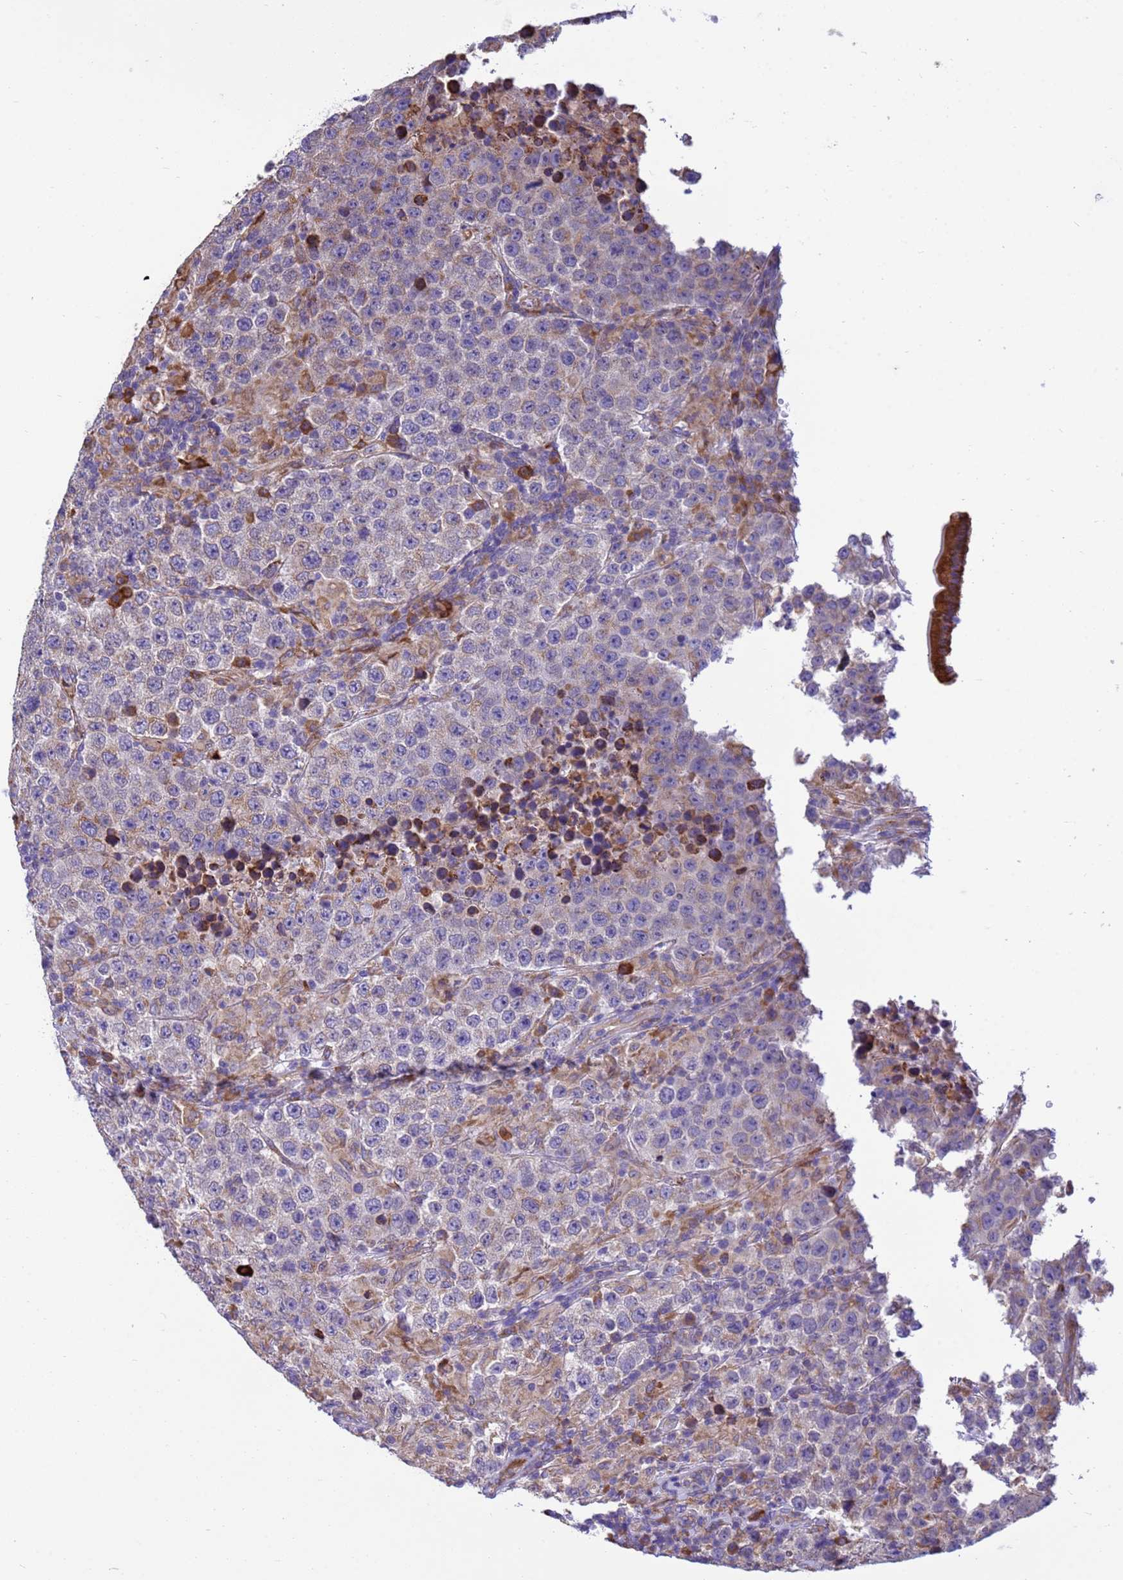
{"staining": {"intensity": "weak", "quantity": "25%-75%", "location": "cytoplasmic/membranous"}, "tissue": "testis cancer", "cell_type": "Tumor cells", "image_type": "cancer", "snomed": [{"axis": "morphology", "description": "Normal tissue, NOS"}, {"axis": "morphology", "description": "Urothelial carcinoma, High grade"}, {"axis": "morphology", "description": "Seminoma, NOS"}, {"axis": "morphology", "description": "Carcinoma, Embryonal, NOS"}, {"axis": "topography", "description": "Urinary bladder"}, {"axis": "topography", "description": "Testis"}], "caption": "Human embryonal carcinoma (testis) stained with a protein marker shows weak staining in tumor cells.", "gene": "THAP5", "patient": {"sex": "male", "age": 41}}